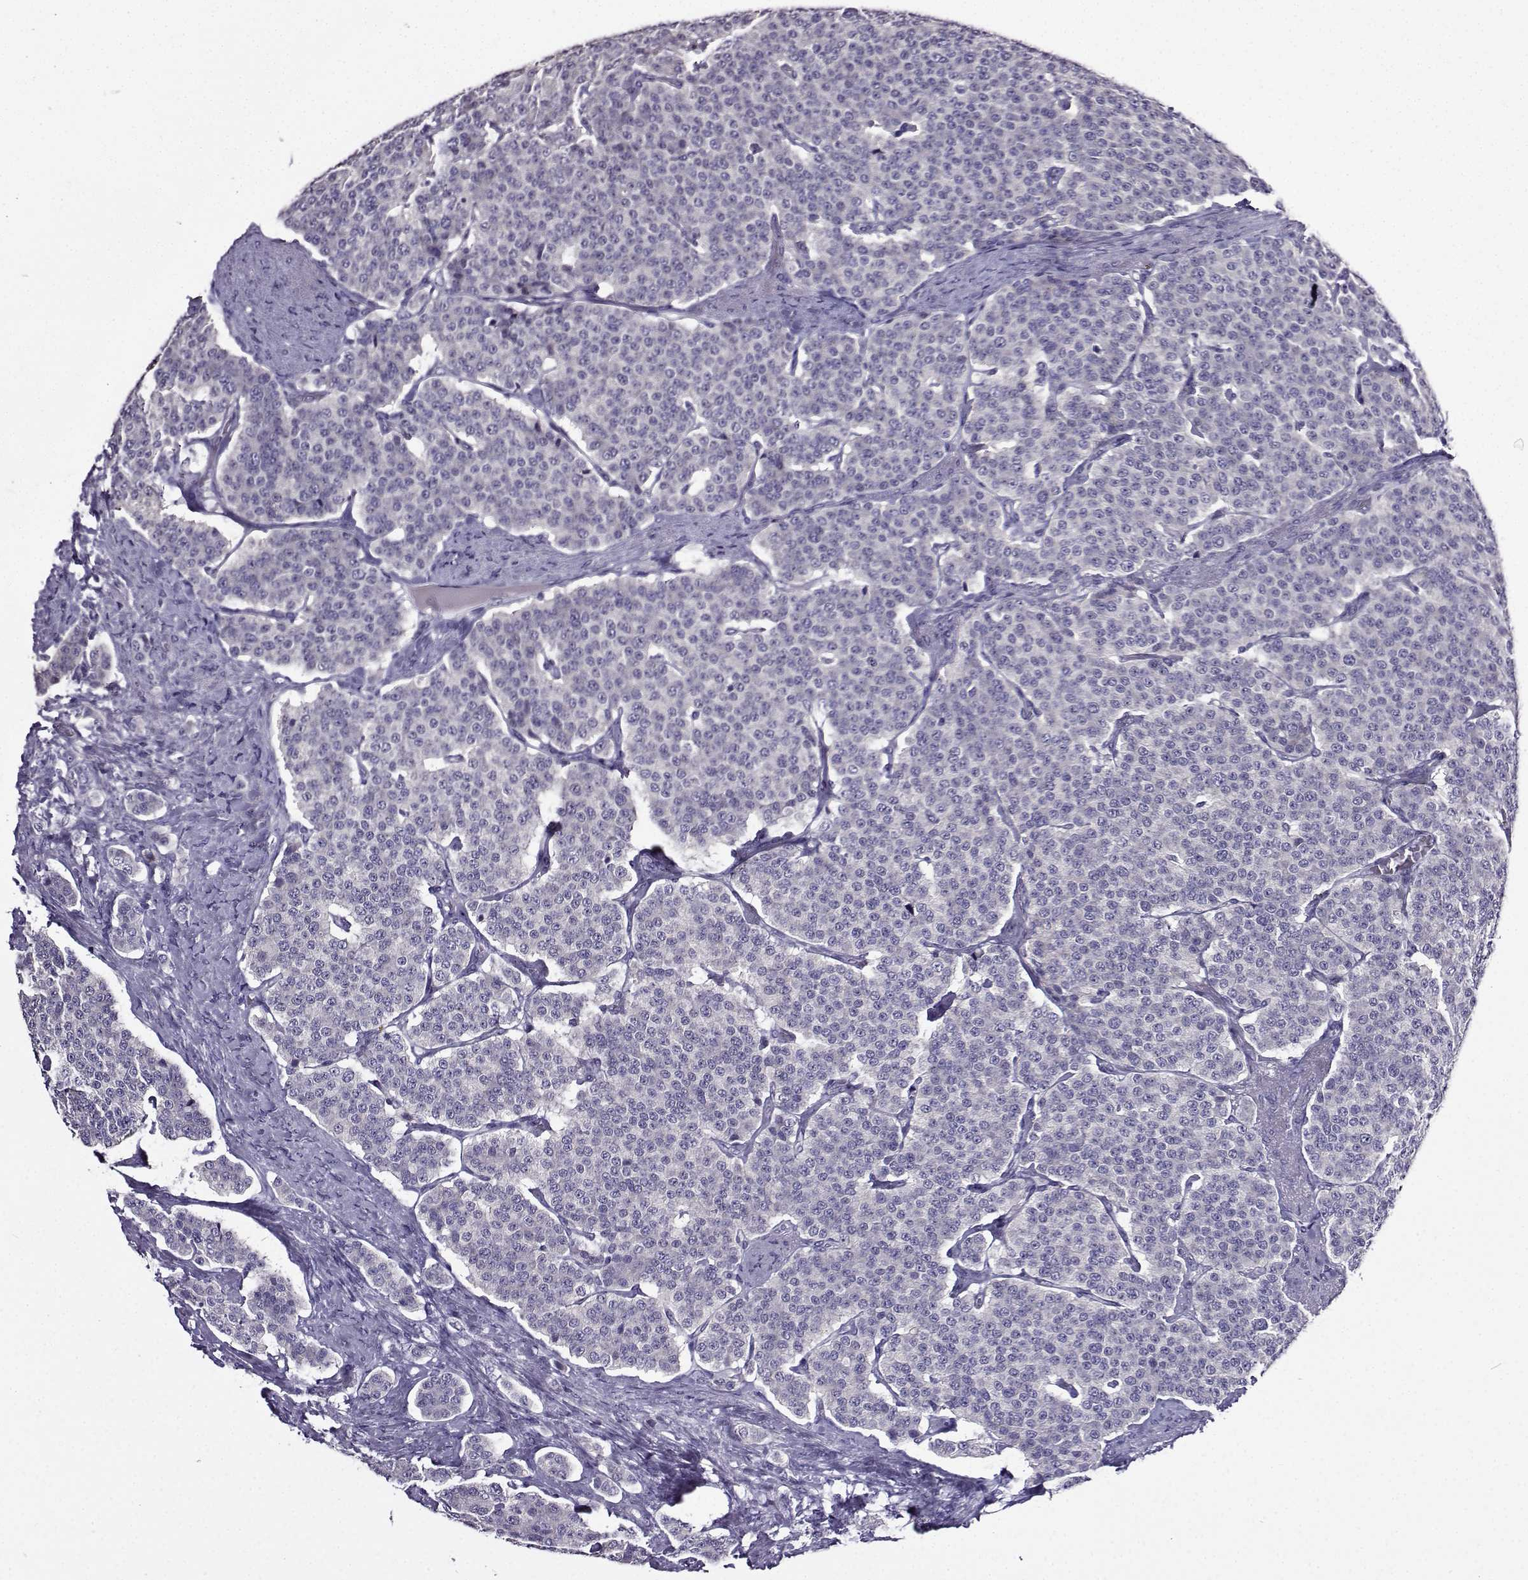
{"staining": {"intensity": "negative", "quantity": "none", "location": "none"}, "tissue": "carcinoid", "cell_type": "Tumor cells", "image_type": "cancer", "snomed": [{"axis": "morphology", "description": "Carcinoid, malignant, NOS"}, {"axis": "topography", "description": "Small intestine"}], "caption": "This micrograph is of malignant carcinoid stained with immunohistochemistry to label a protein in brown with the nuclei are counter-stained blue. There is no positivity in tumor cells.", "gene": "TMEM266", "patient": {"sex": "female", "age": 58}}